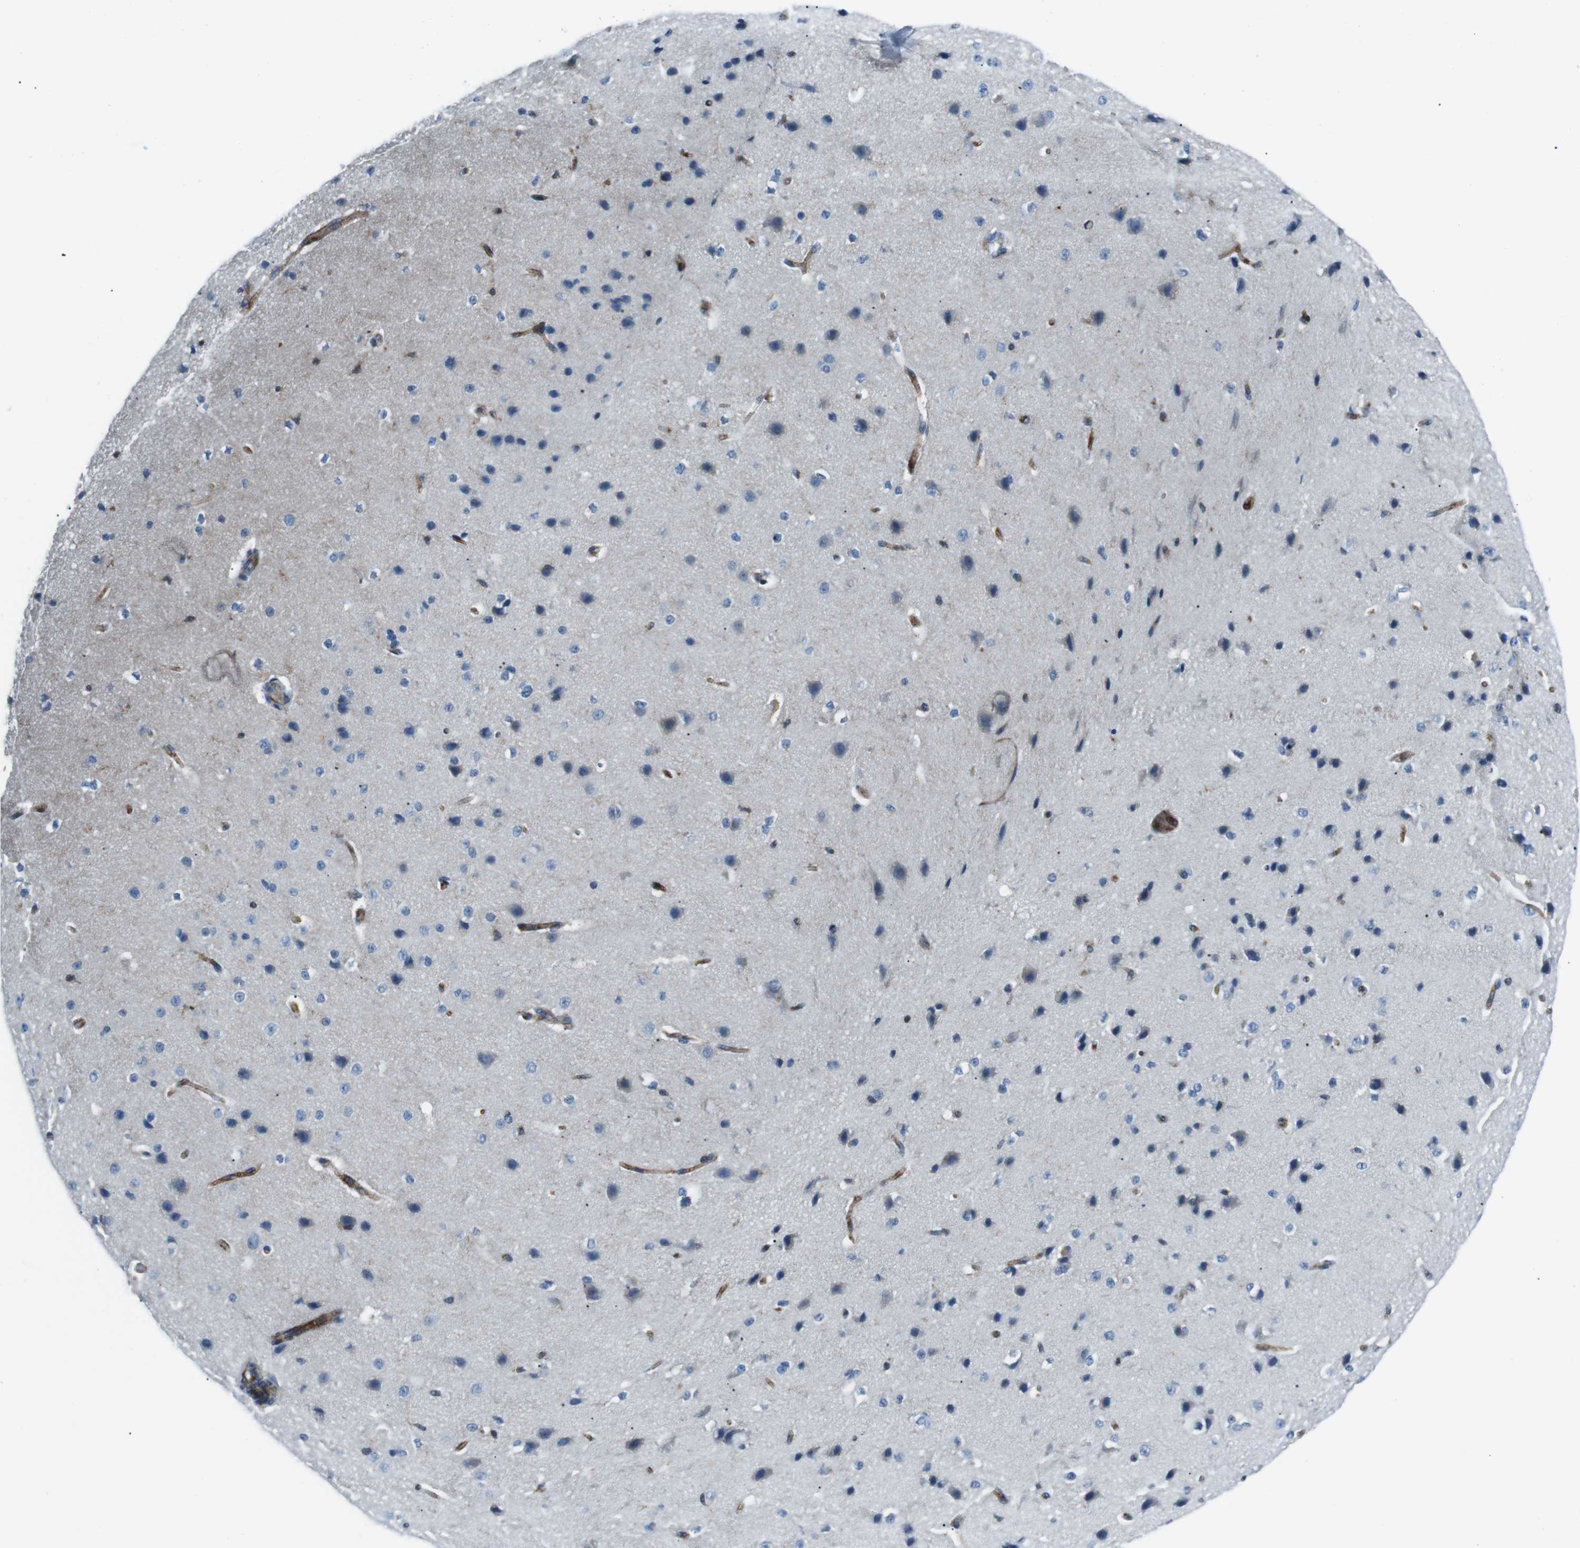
{"staining": {"intensity": "moderate", "quantity": "25%-75%", "location": "cytoplasmic/membranous"}, "tissue": "cerebral cortex", "cell_type": "Endothelial cells", "image_type": "normal", "snomed": [{"axis": "morphology", "description": "Normal tissue, NOS"}, {"axis": "topography", "description": "Cerebral cortex"}], "caption": "About 25%-75% of endothelial cells in benign human cerebral cortex reveal moderate cytoplasmic/membranous protein positivity as visualized by brown immunohistochemical staining.", "gene": "CSF2RA", "patient": {"sex": "male", "age": 62}}